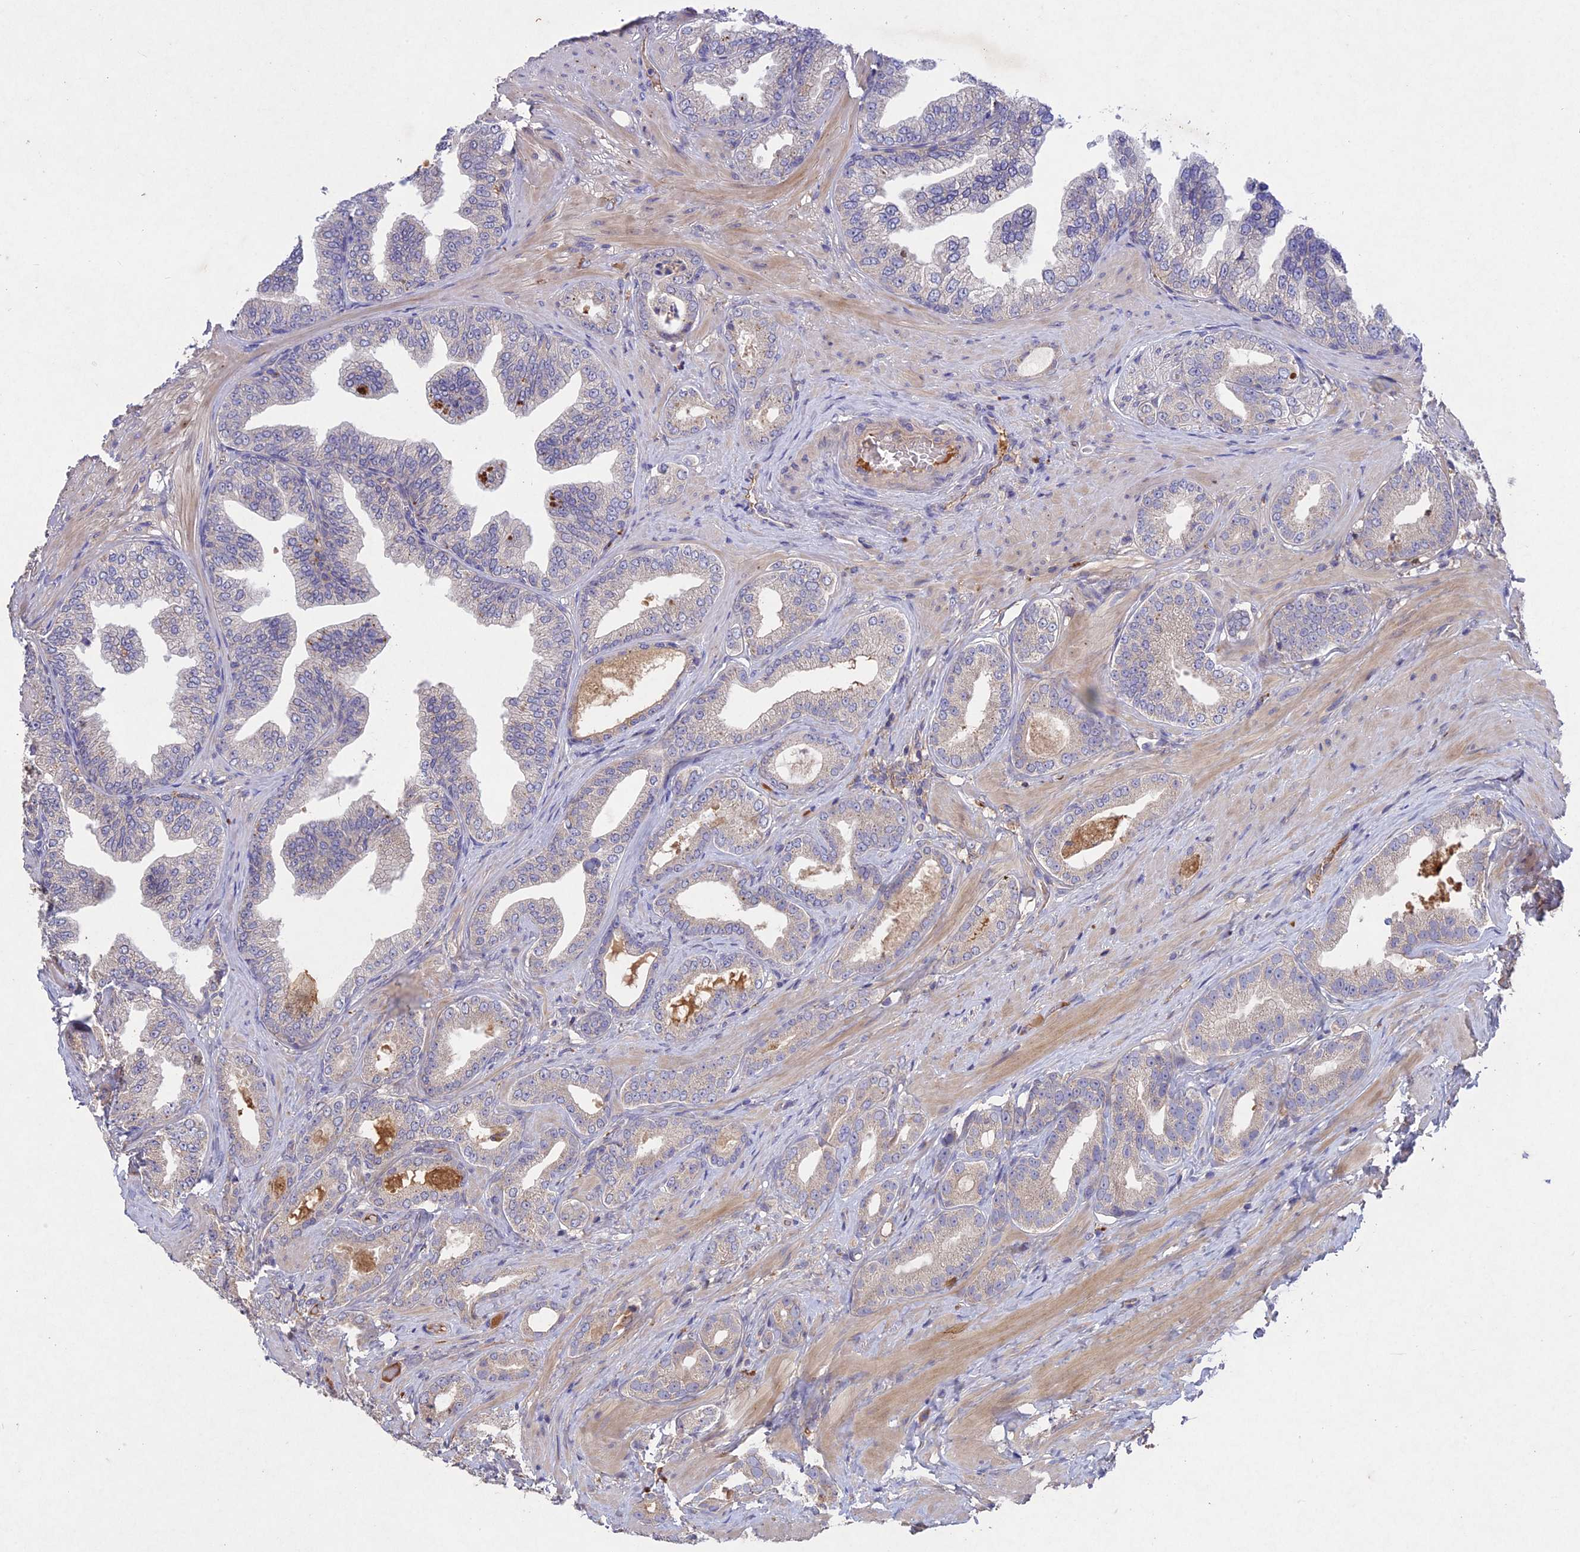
{"staining": {"intensity": "negative", "quantity": "none", "location": "none"}, "tissue": "prostate cancer", "cell_type": "Tumor cells", "image_type": "cancer", "snomed": [{"axis": "morphology", "description": "Adenocarcinoma, Low grade"}, {"axis": "topography", "description": "Prostate"}], "caption": "Immunohistochemistry photomicrograph of prostate cancer stained for a protein (brown), which displays no positivity in tumor cells.", "gene": "ADO", "patient": {"sex": "male", "age": 63}}